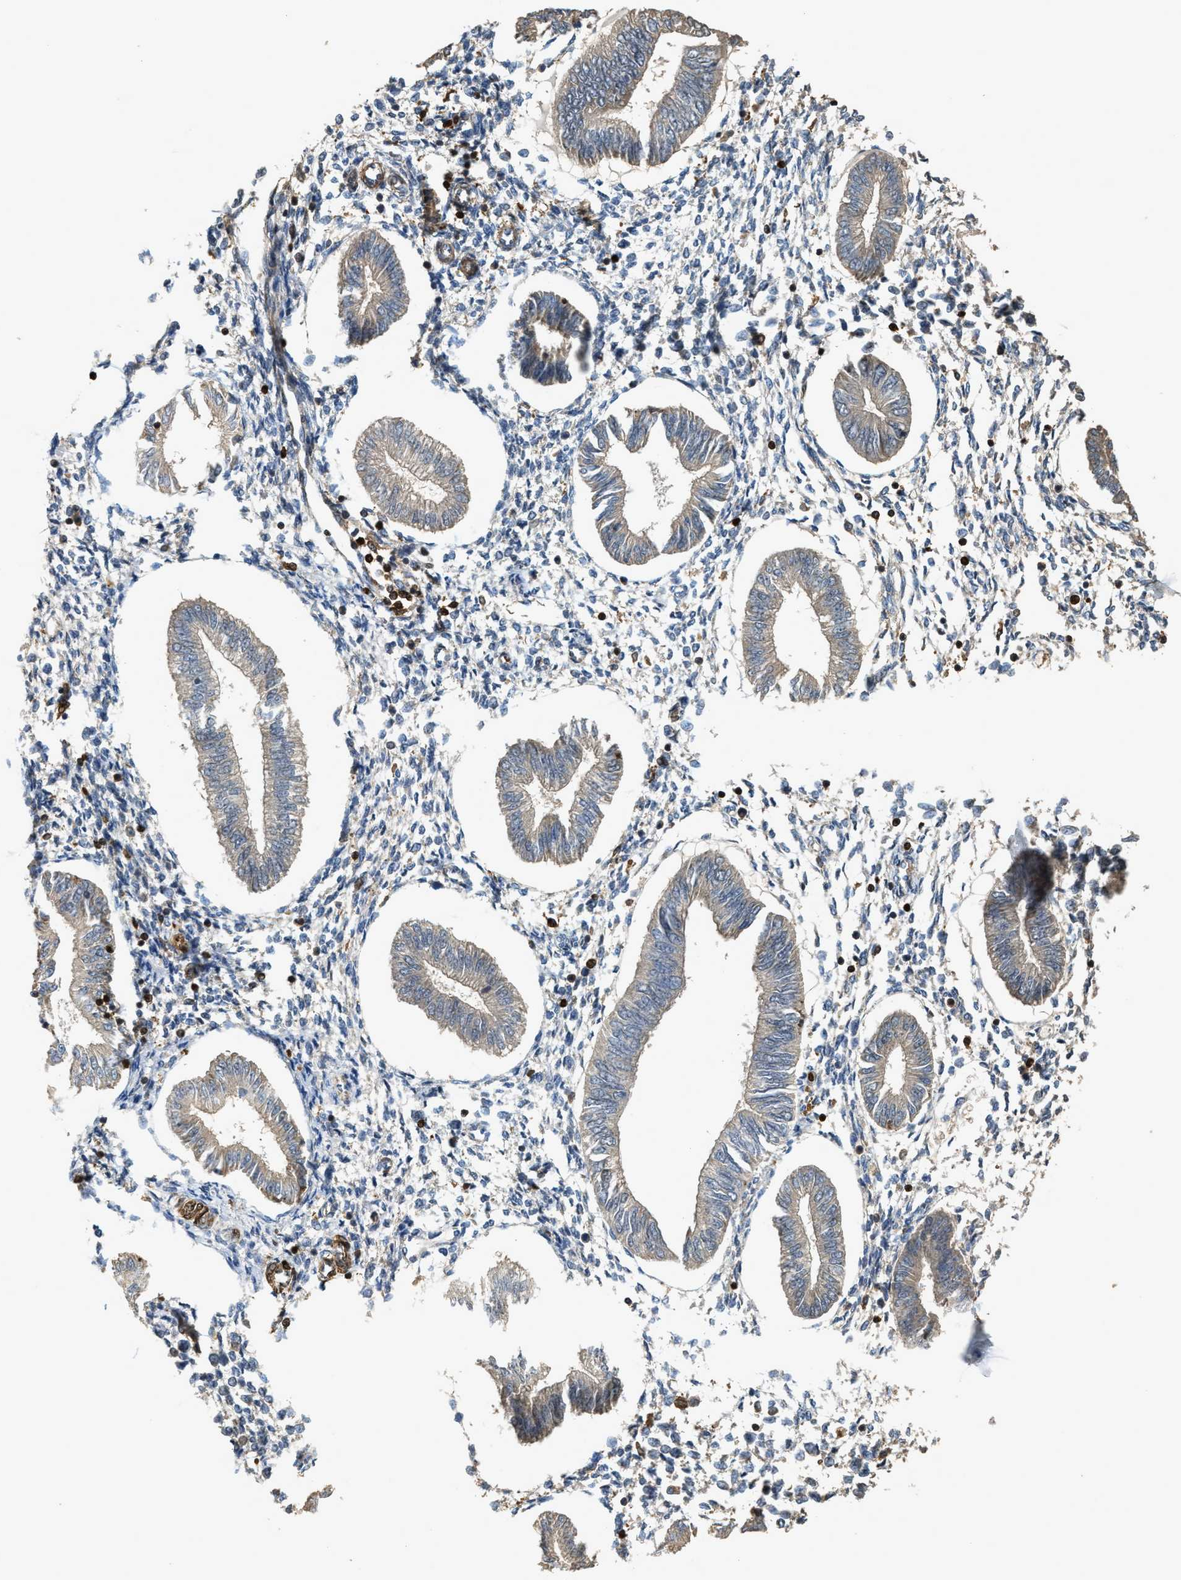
{"staining": {"intensity": "negative", "quantity": "none", "location": "none"}, "tissue": "endometrium", "cell_type": "Cells in endometrial stroma", "image_type": "normal", "snomed": [{"axis": "morphology", "description": "Normal tissue, NOS"}, {"axis": "topography", "description": "Endometrium"}], "caption": "Immunohistochemistry micrograph of normal endometrium: human endometrium stained with DAB demonstrates no significant protein expression in cells in endometrial stroma.", "gene": "SERPINB5", "patient": {"sex": "female", "age": 50}}